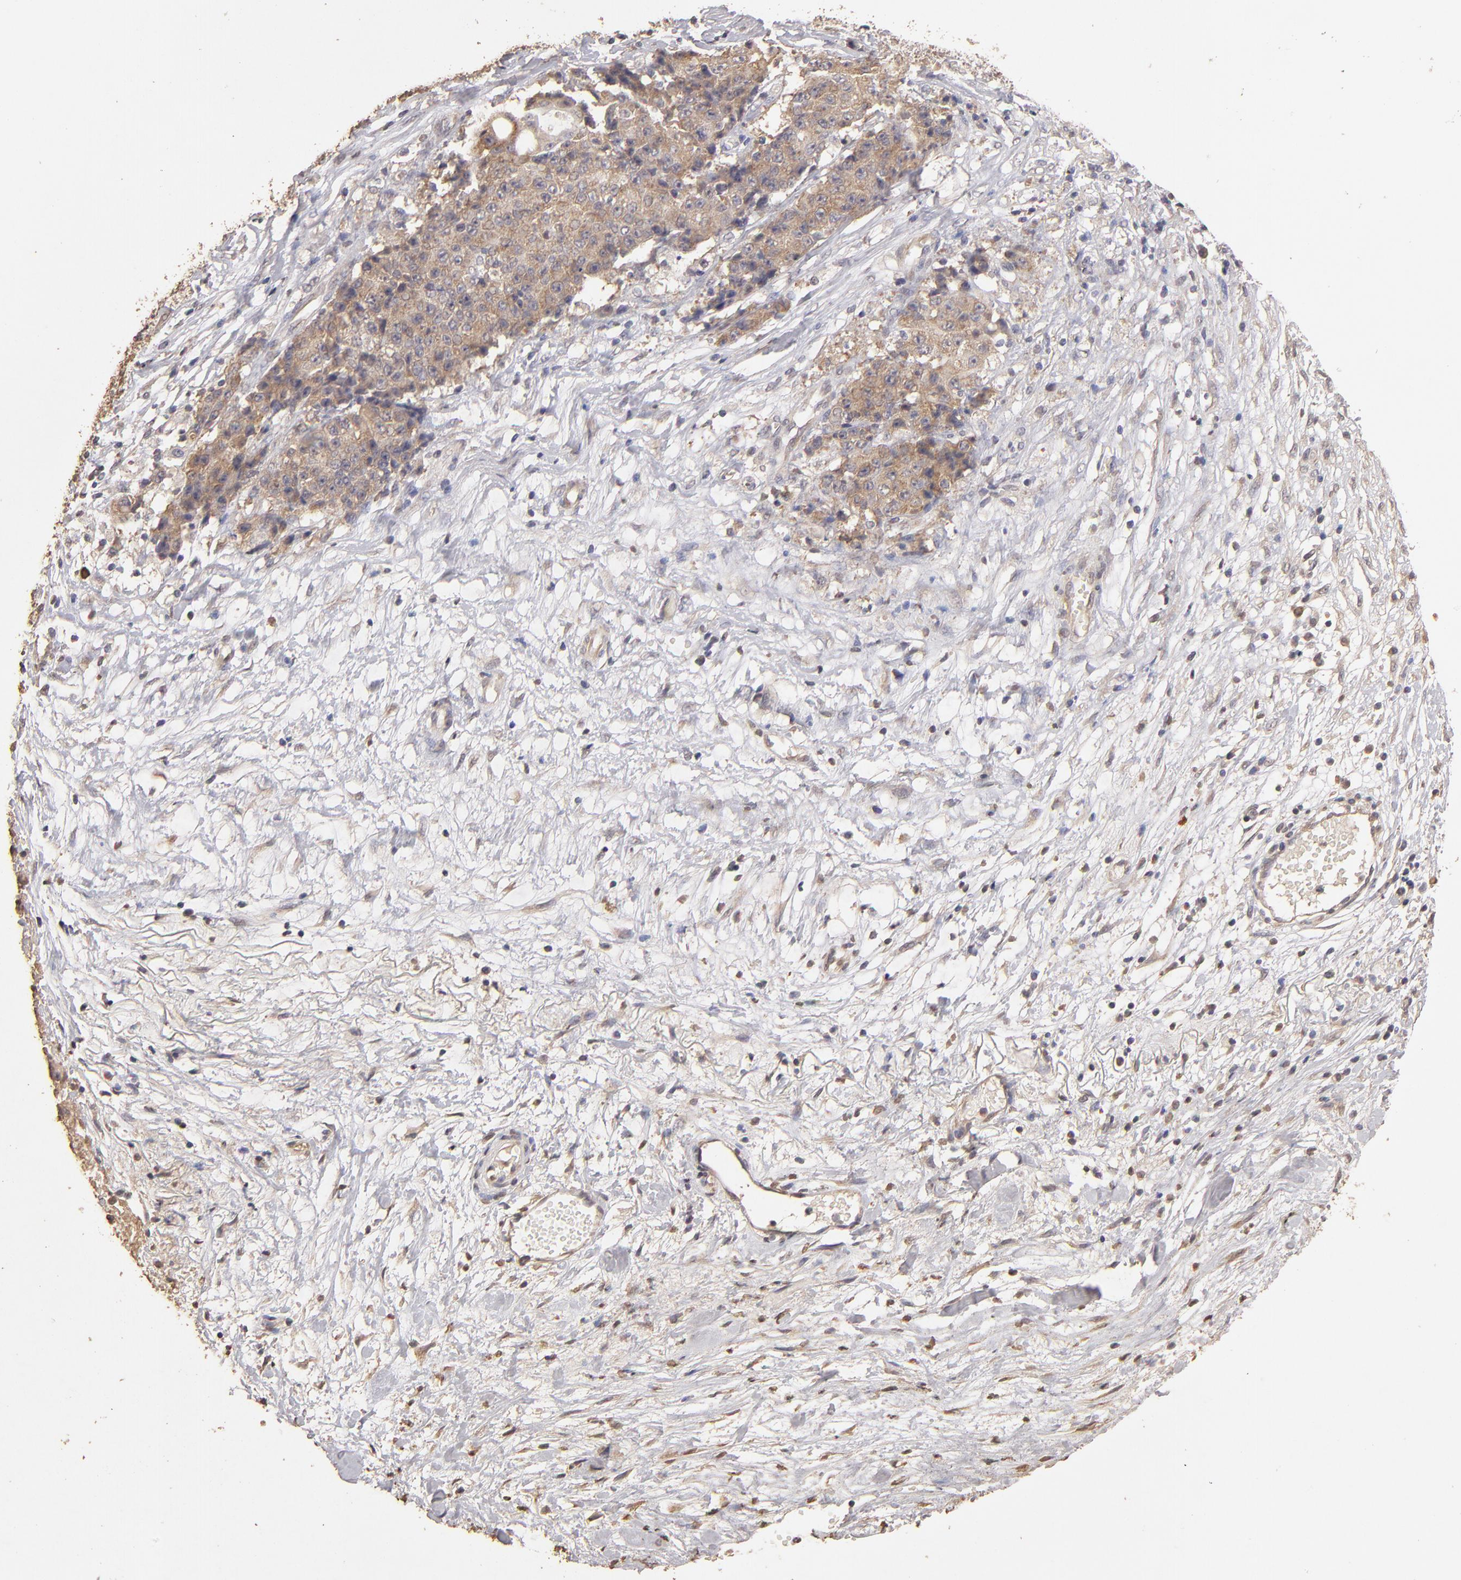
{"staining": {"intensity": "moderate", "quantity": ">75%", "location": "cytoplasmic/membranous"}, "tissue": "ovarian cancer", "cell_type": "Tumor cells", "image_type": "cancer", "snomed": [{"axis": "morphology", "description": "Carcinoma, endometroid"}, {"axis": "topography", "description": "Ovary"}], "caption": "Protein staining exhibits moderate cytoplasmic/membranous positivity in approximately >75% of tumor cells in endometroid carcinoma (ovarian). The staining is performed using DAB (3,3'-diaminobenzidine) brown chromogen to label protein expression. The nuclei are counter-stained blue using hematoxylin.", "gene": "OPHN1", "patient": {"sex": "female", "age": 42}}